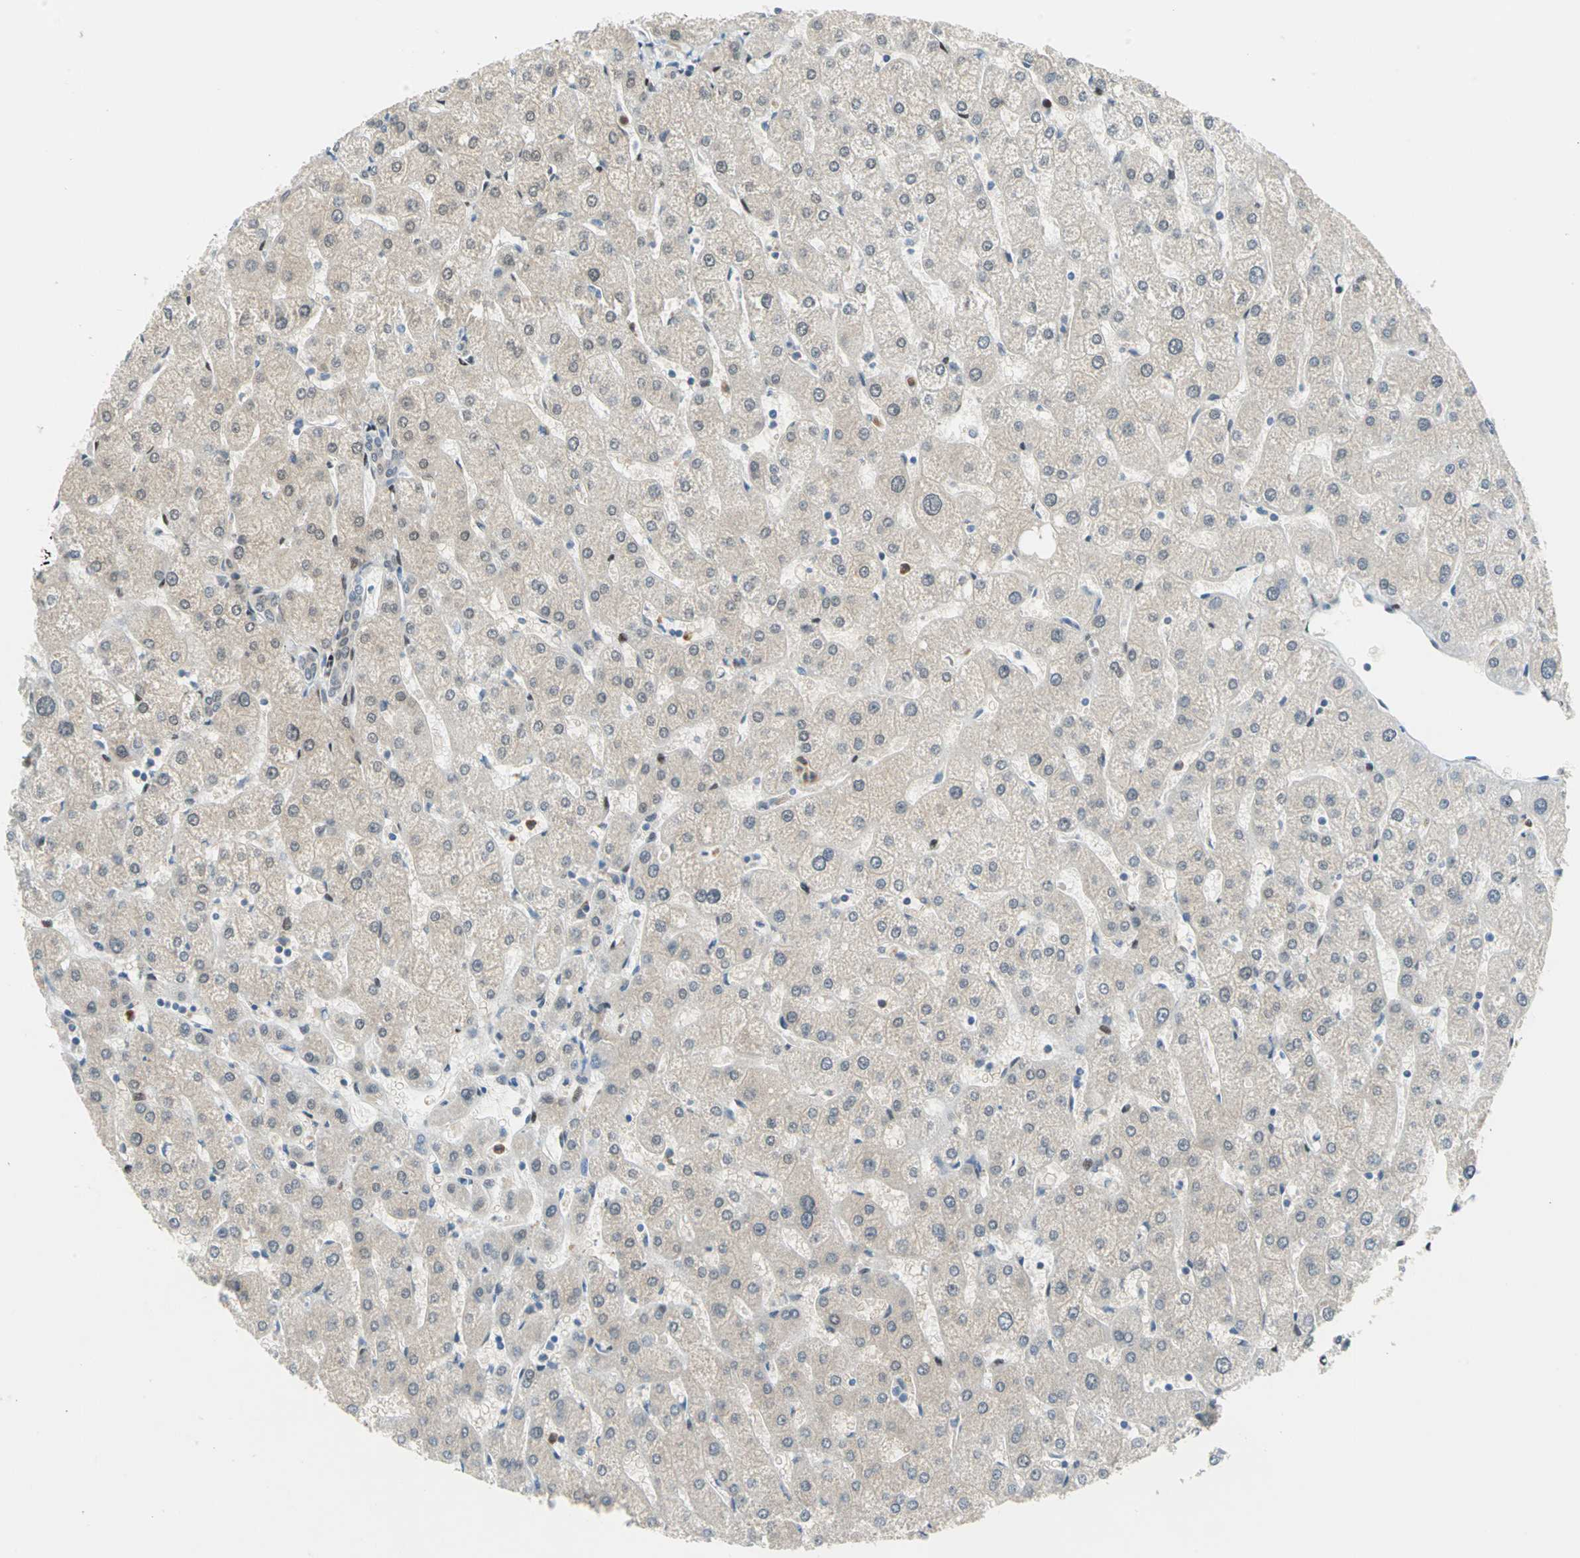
{"staining": {"intensity": "weak", "quantity": "25%-75%", "location": "cytoplasmic/membranous"}, "tissue": "liver", "cell_type": "Cholangiocytes", "image_type": "normal", "snomed": [{"axis": "morphology", "description": "Normal tissue, NOS"}, {"axis": "topography", "description": "Liver"}], "caption": "Liver stained with a brown dye demonstrates weak cytoplasmic/membranous positive expression in about 25%-75% of cholangiocytes.", "gene": "RBFOX2", "patient": {"sex": "male", "age": 67}}